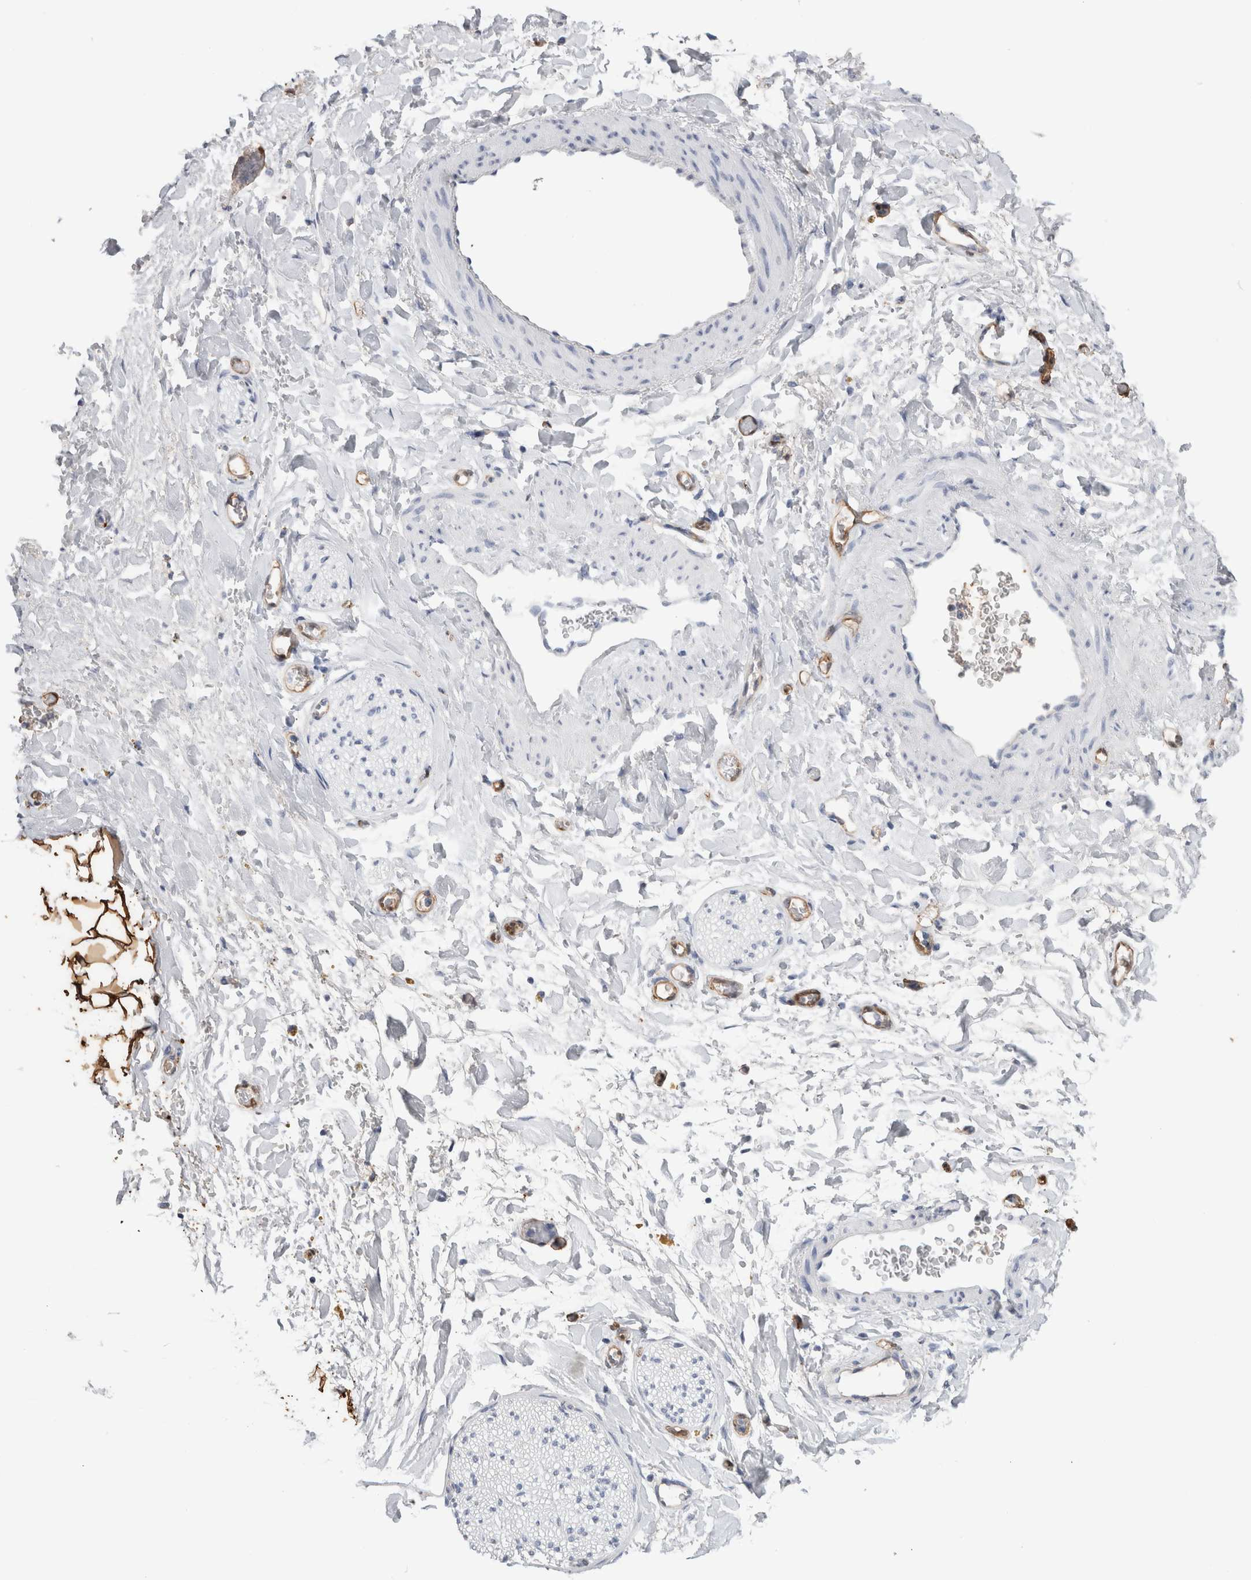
{"staining": {"intensity": "strong", "quantity": ">75%", "location": "cytoplasmic/membranous"}, "tissue": "adipose tissue", "cell_type": "Adipocytes", "image_type": "normal", "snomed": [{"axis": "morphology", "description": "Normal tissue, NOS"}, {"axis": "topography", "description": "Kidney"}, {"axis": "topography", "description": "Peripheral nerve tissue"}], "caption": "Protein expression analysis of unremarkable adipose tissue exhibits strong cytoplasmic/membranous positivity in about >75% of adipocytes.", "gene": "FABP4", "patient": {"sex": "male", "age": 7}}